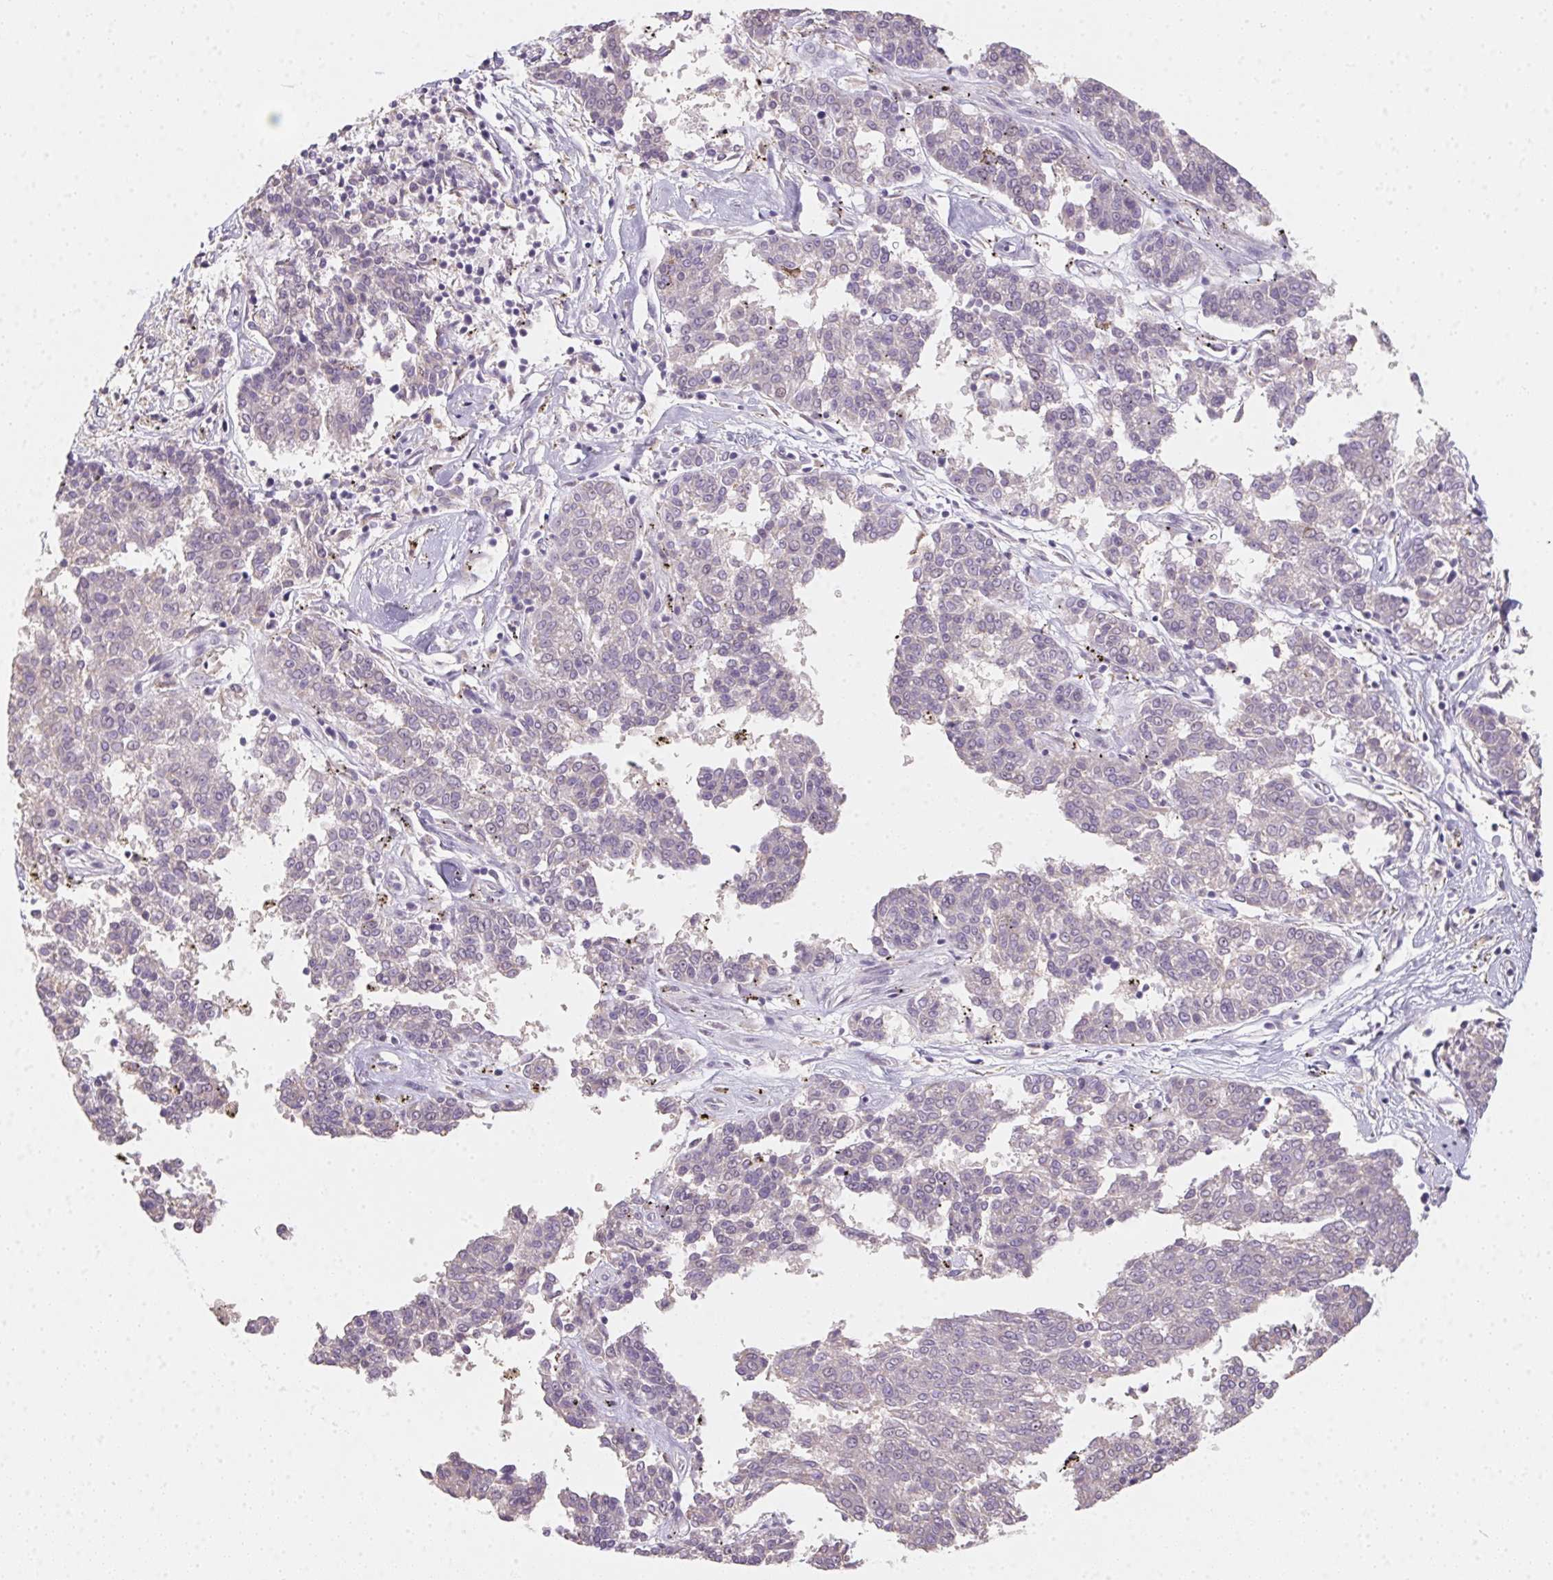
{"staining": {"intensity": "negative", "quantity": "none", "location": "none"}, "tissue": "melanoma", "cell_type": "Tumor cells", "image_type": "cancer", "snomed": [{"axis": "morphology", "description": "Malignant melanoma, NOS"}, {"axis": "topography", "description": "Skin"}], "caption": "Protein analysis of melanoma reveals no significant positivity in tumor cells.", "gene": "SLC6A18", "patient": {"sex": "female", "age": 72}}